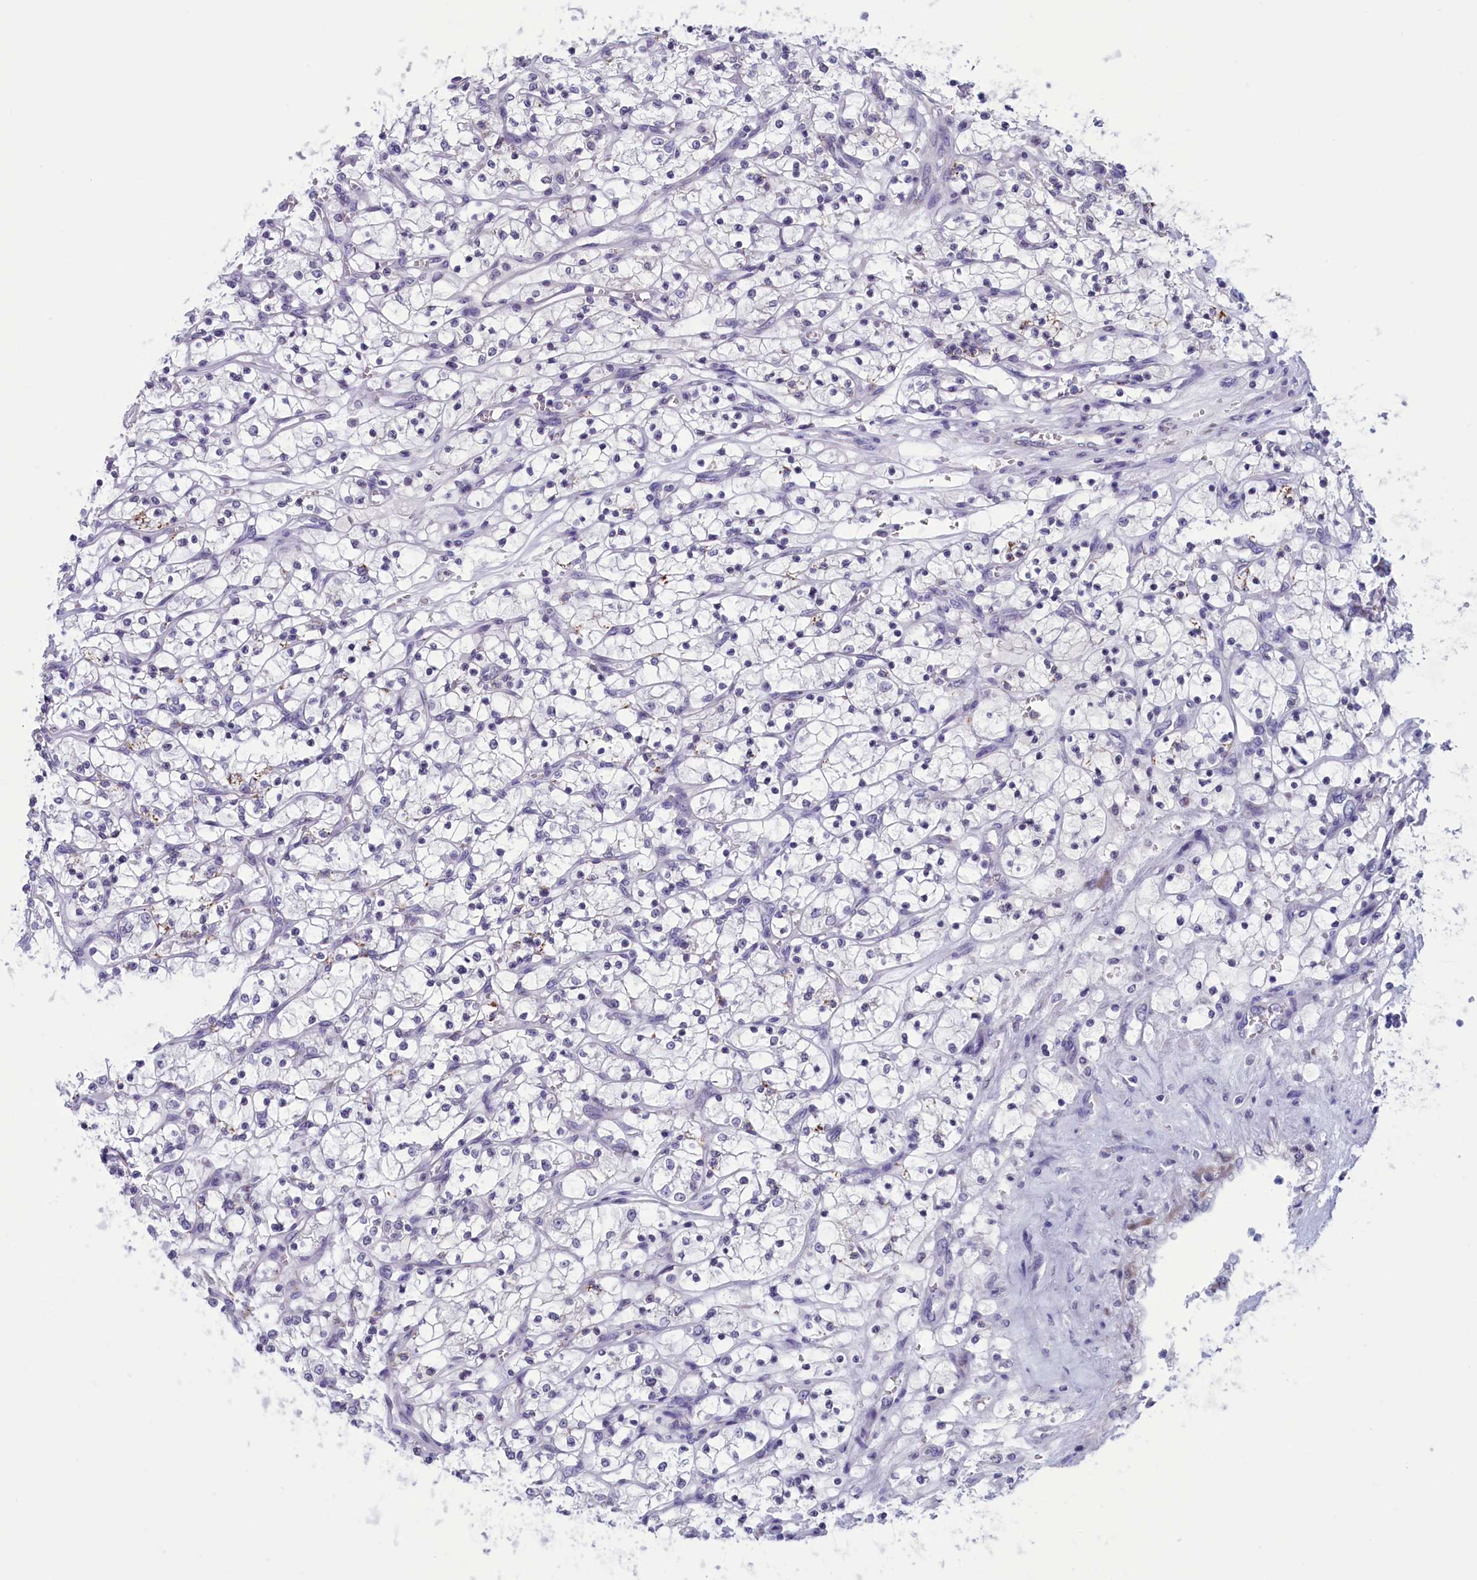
{"staining": {"intensity": "negative", "quantity": "none", "location": "none"}, "tissue": "renal cancer", "cell_type": "Tumor cells", "image_type": "cancer", "snomed": [{"axis": "morphology", "description": "Adenocarcinoma, NOS"}, {"axis": "topography", "description": "Kidney"}], "caption": "Tumor cells show no significant positivity in renal adenocarcinoma.", "gene": "PARS2", "patient": {"sex": "female", "age": 69}}